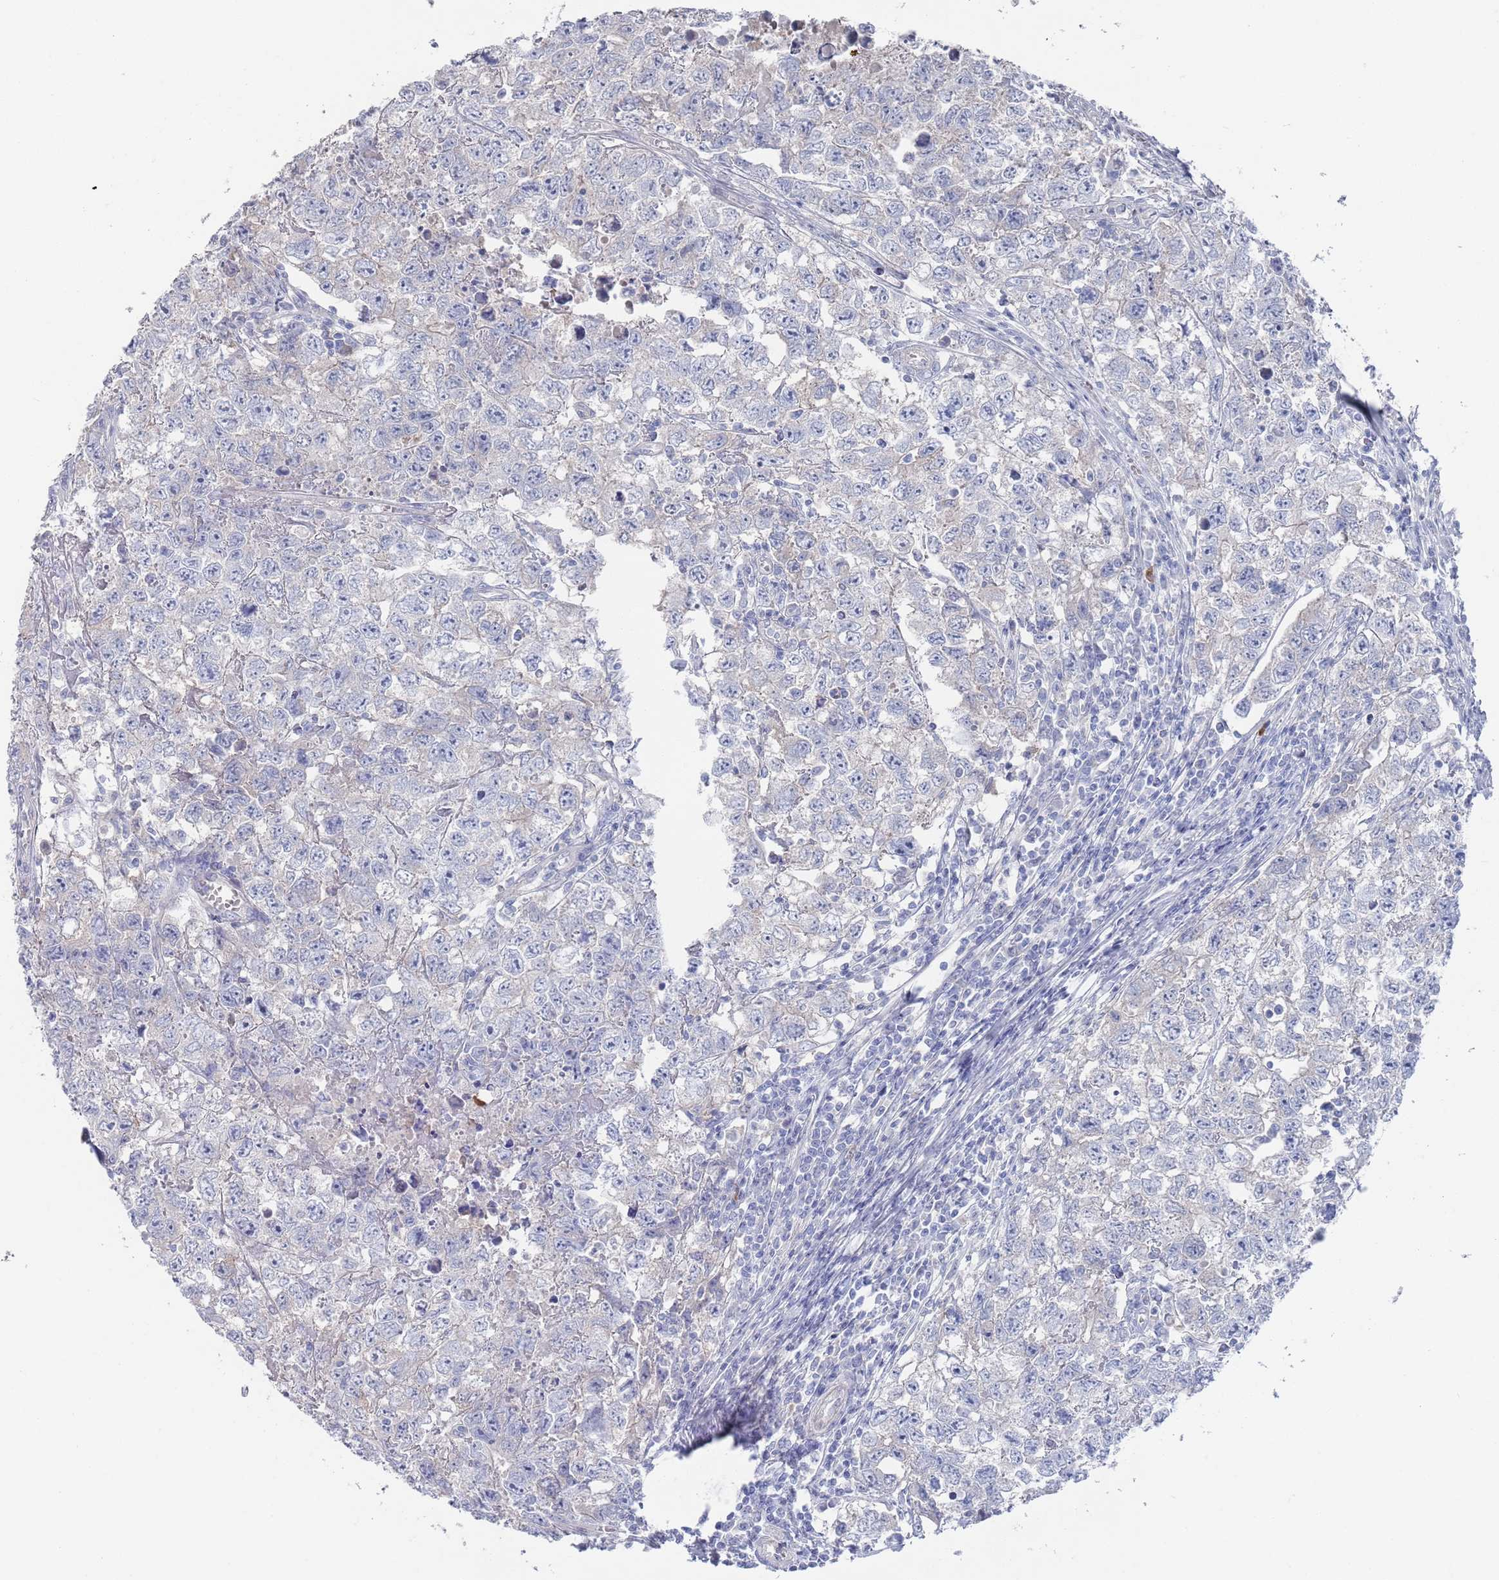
{"staining": {"intensity": "negative", "quantity": "none", "location": "none"}, "tissue": "testis cancer", "cell_type": "Tumor cells", "image_type": "cancer", "snomed": [{"axis": "morphology", "description": "Carcinoma, Embryonal, NOS"}, {"axis": "topography", "description": "Testis"}], "caption": "Testis cancer stained for a protein using IHC shows no positivity tumor cells.", "gene": "TMCO3", "patient": {"sex": "male", "age": 22}}